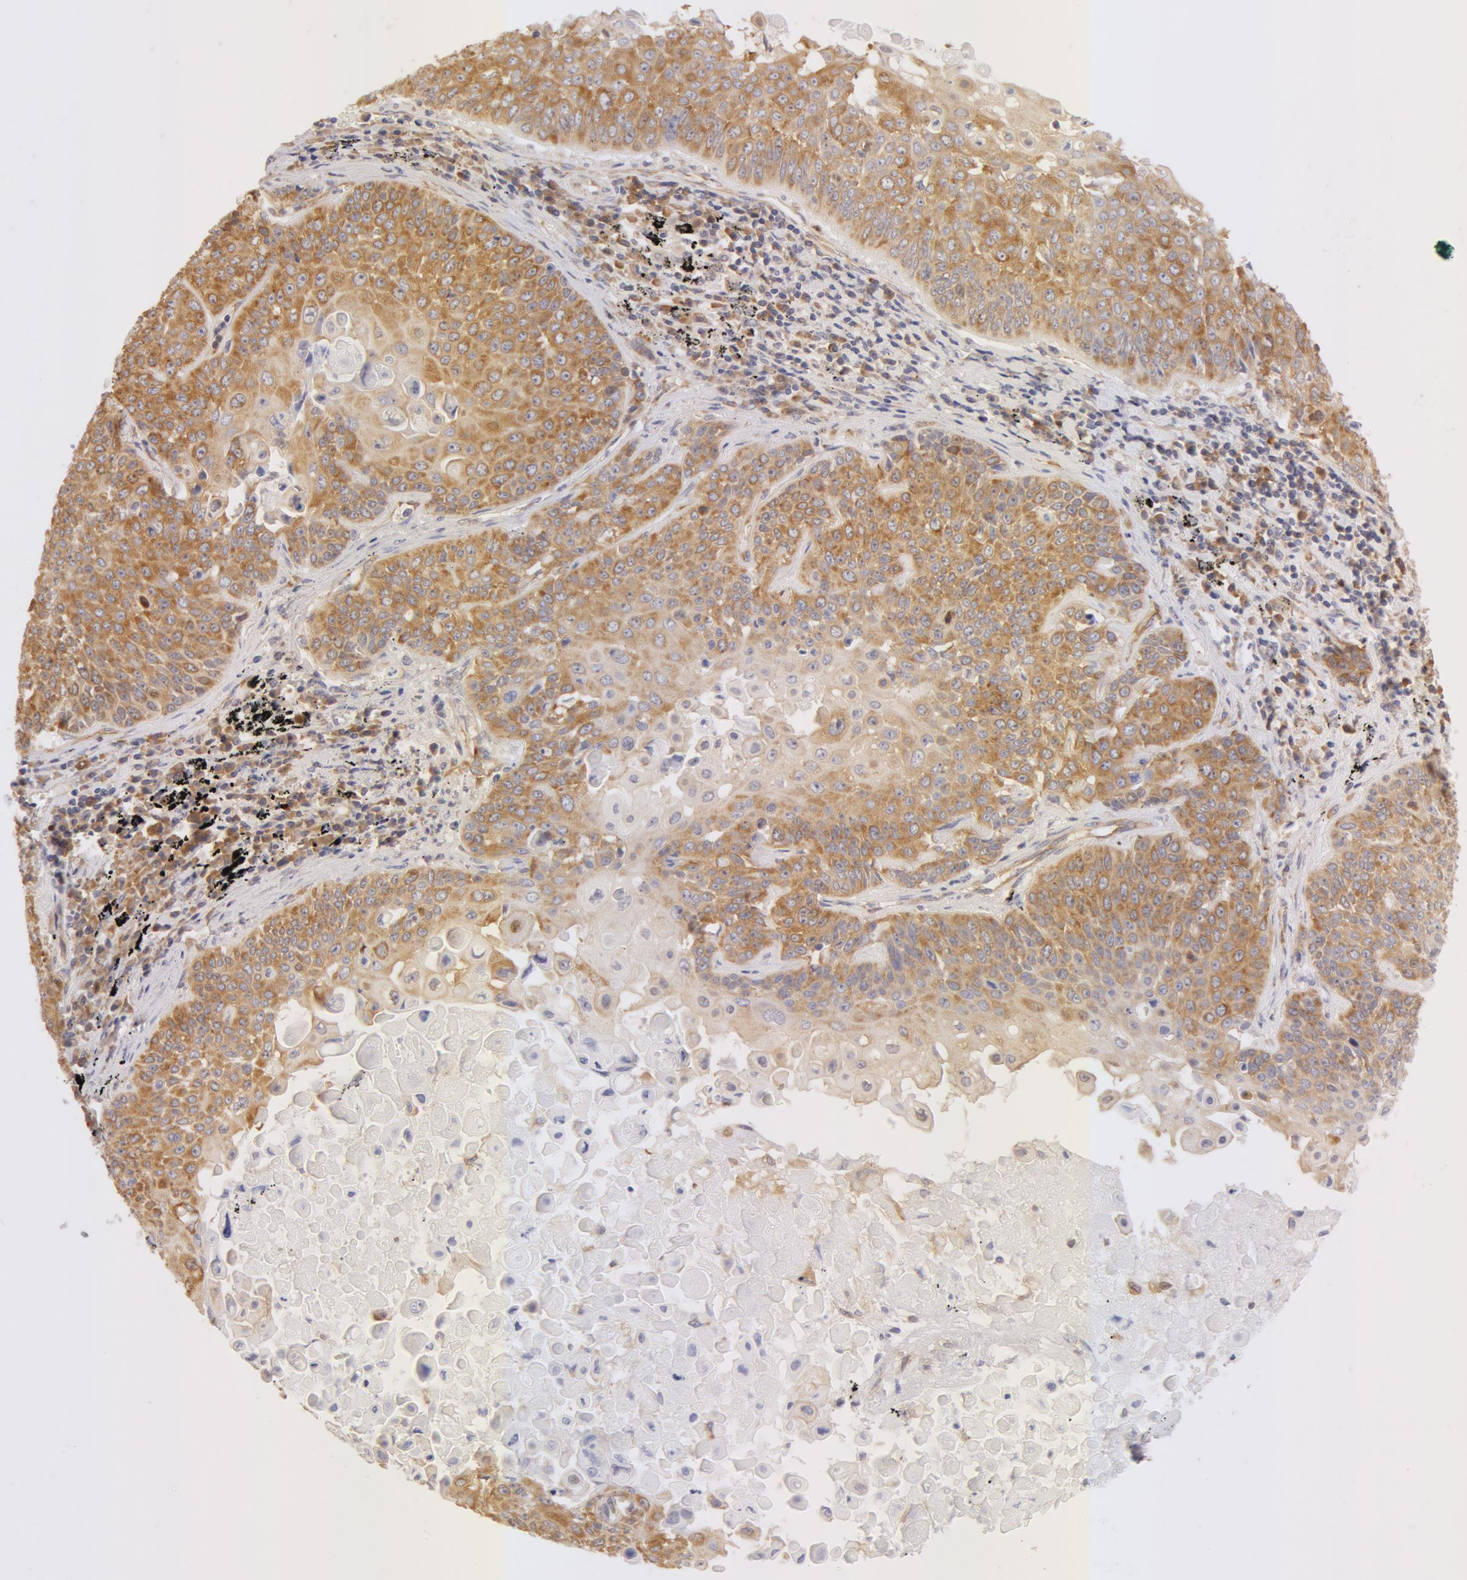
{"staining": {"intensity": "weak", "quantity": "25%-75%", "location": "cytoplasmic/membranous"}, "tissue": "lung cancer", "cell_type": "Tumor cells", "image_type": "cancer", "snomed": [{"axis": "morphology", "description": "Adenocarcinoma, NOS"}, {"axis": "topography", "description": "Lung"}], "caption": "Immunohistochemistry of human lung adenocarcinoma demonstrates low levels of weak cytoplasmic/membranous staining in approximately 25%-75% of tumor cells. (DAB IHC, brown staining for protein, blue staining for nuclei).", "gene": "DDX3Y", "patient": {"sex": "male", "age": 60}}